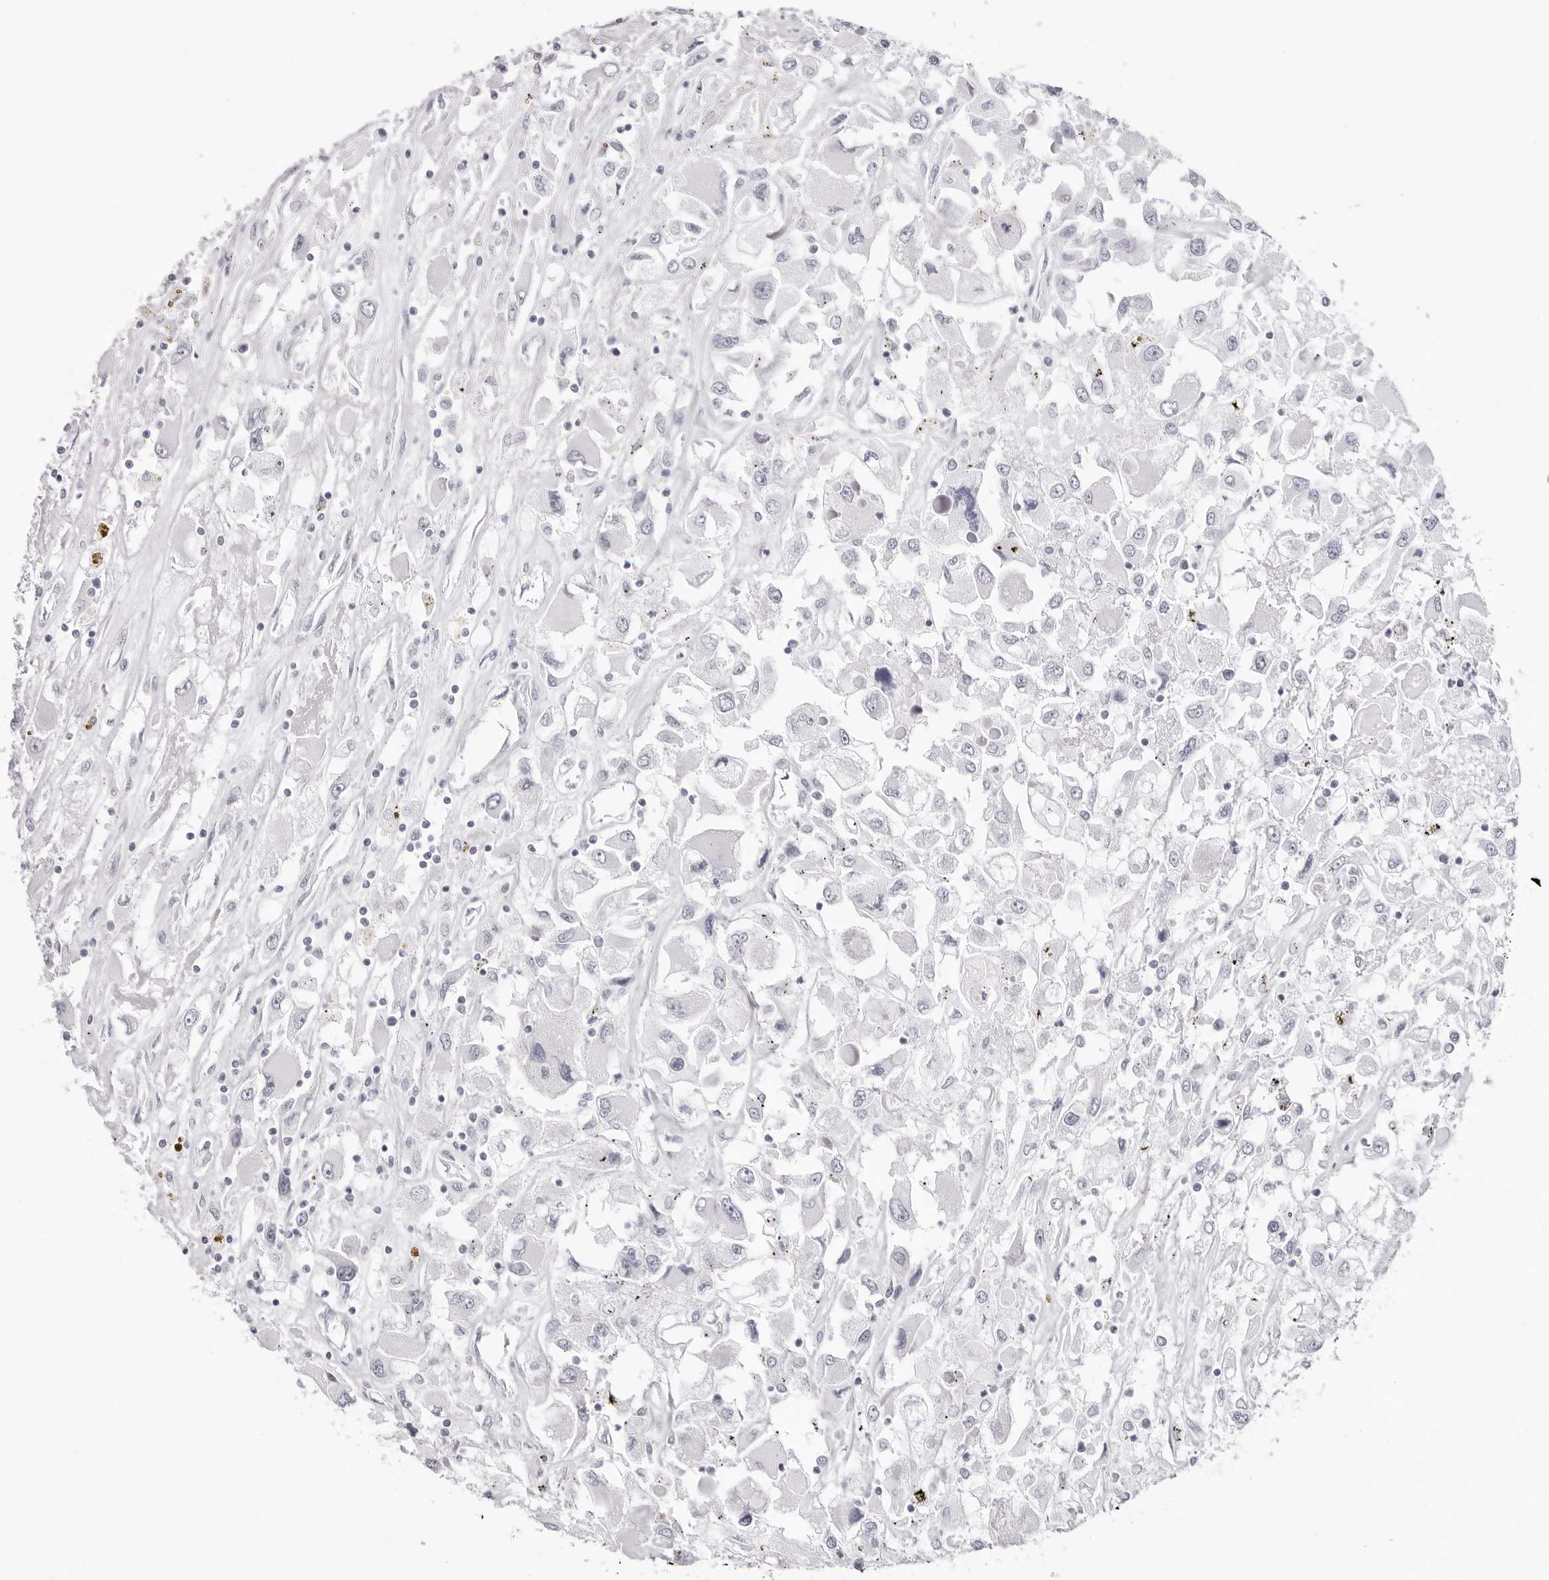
{"staining": {"intensity": "negative", "quantity": "none", "location": "none"}, "tissue": "renal cancer", "cell_type": "Tumor cells", "image_type": "cancer", "snomed": [{"axis": "morphology", "description": "Adenocarcinoma, NOS"}, {"axis": "topography", "description": "Kidney"}], "caption": "Renal cancer (adenocarcinoma) stained for a protein using immunohistochemistry demonstrates no staining tumor cells.", "gene": "INSL3", "patient": {"sex": "female", "age": 52}}